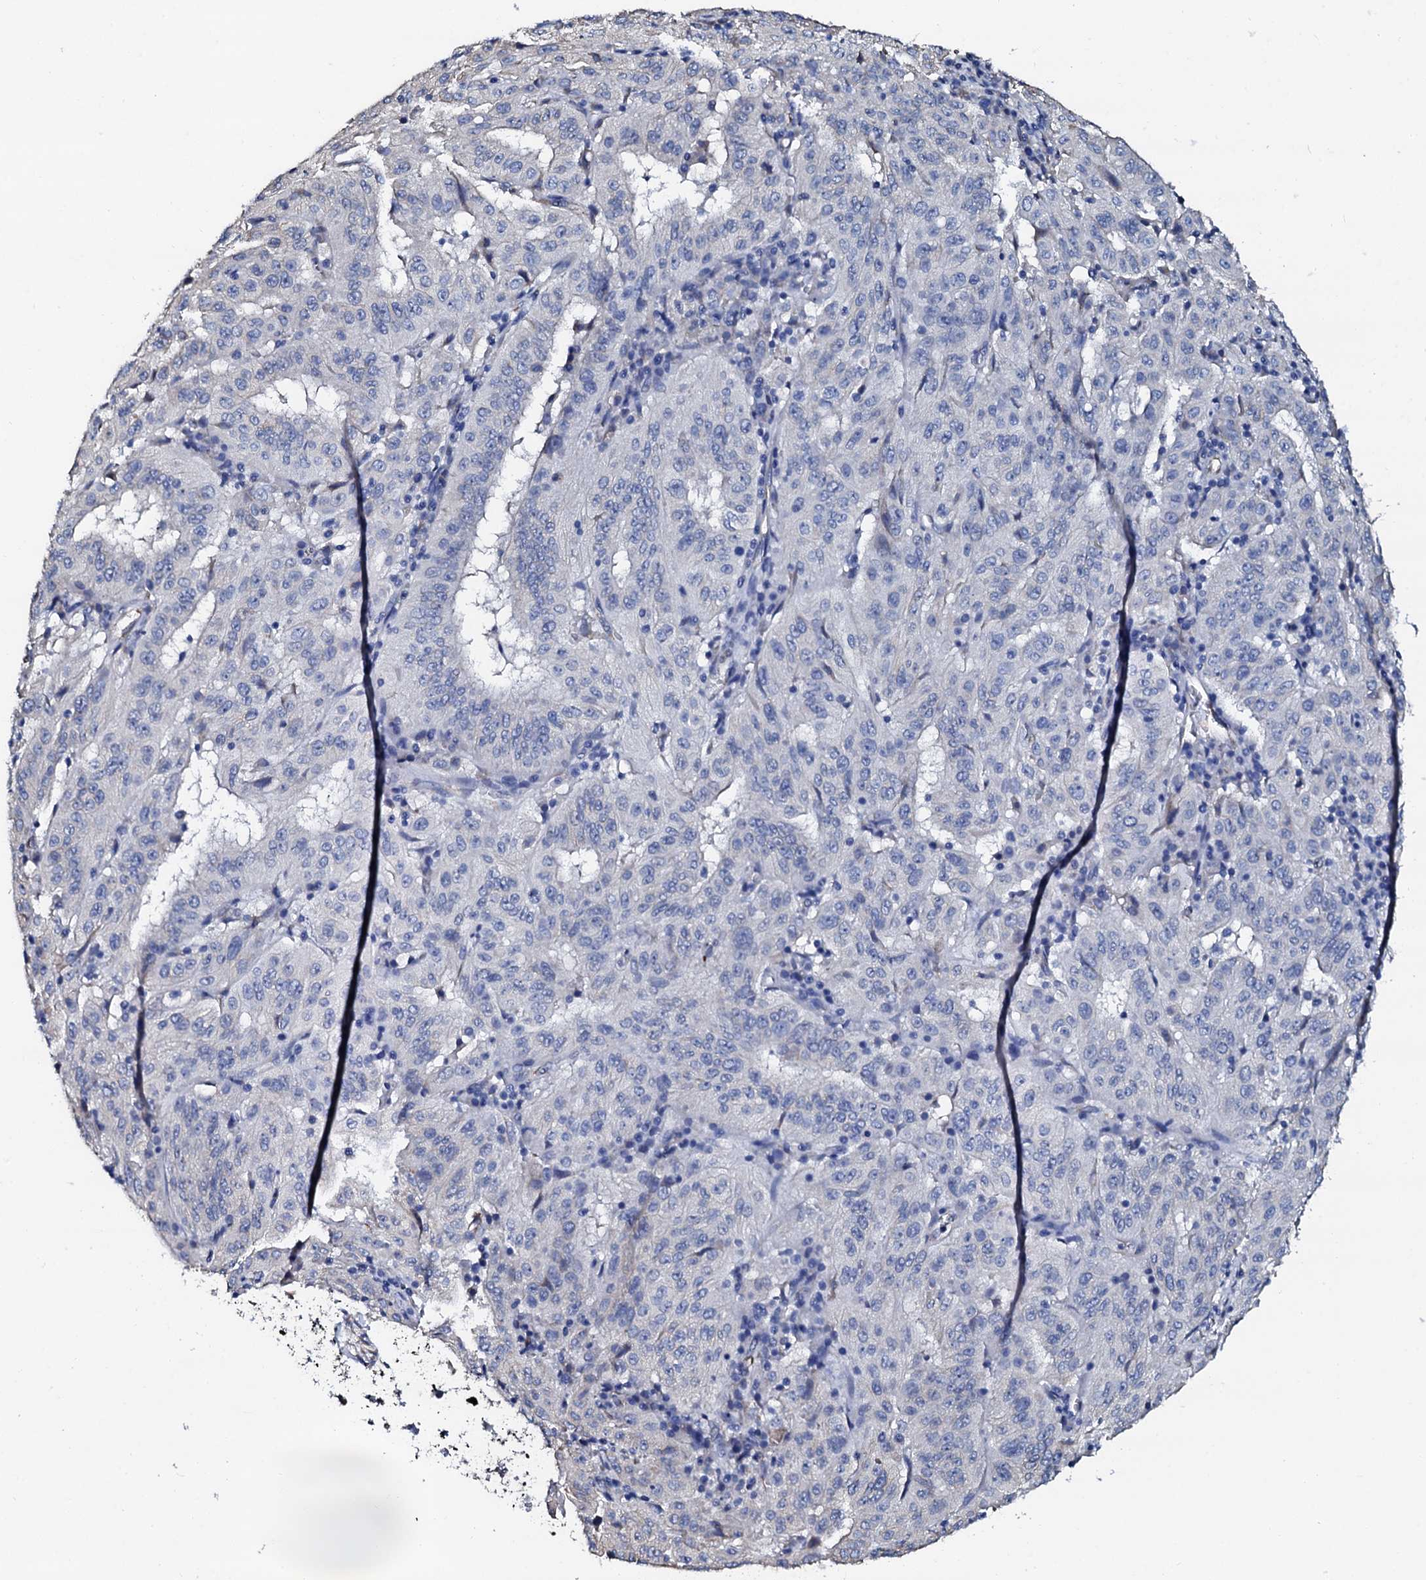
{"staining": {"intensity": "negative", "quantity": "none", "location": "none"}, "tissue": "pancreatic cancer", "cell_type": "Tumor cells", "image_type": "cancer", "snomed": [{"axis": "morphology", "description": "Adenocarcinoma, NOS"}, {"axis": "topography", "description": "Pancreas"}], "caption": "IHC micrograph of adenocarcinoma (pancreatic) stained for a protein (brown), which shows no staining in tumor cells. Nuclei are stained in blue.", "gene": "AKAP3", "patient": {"sex": "male", "age": 63}}